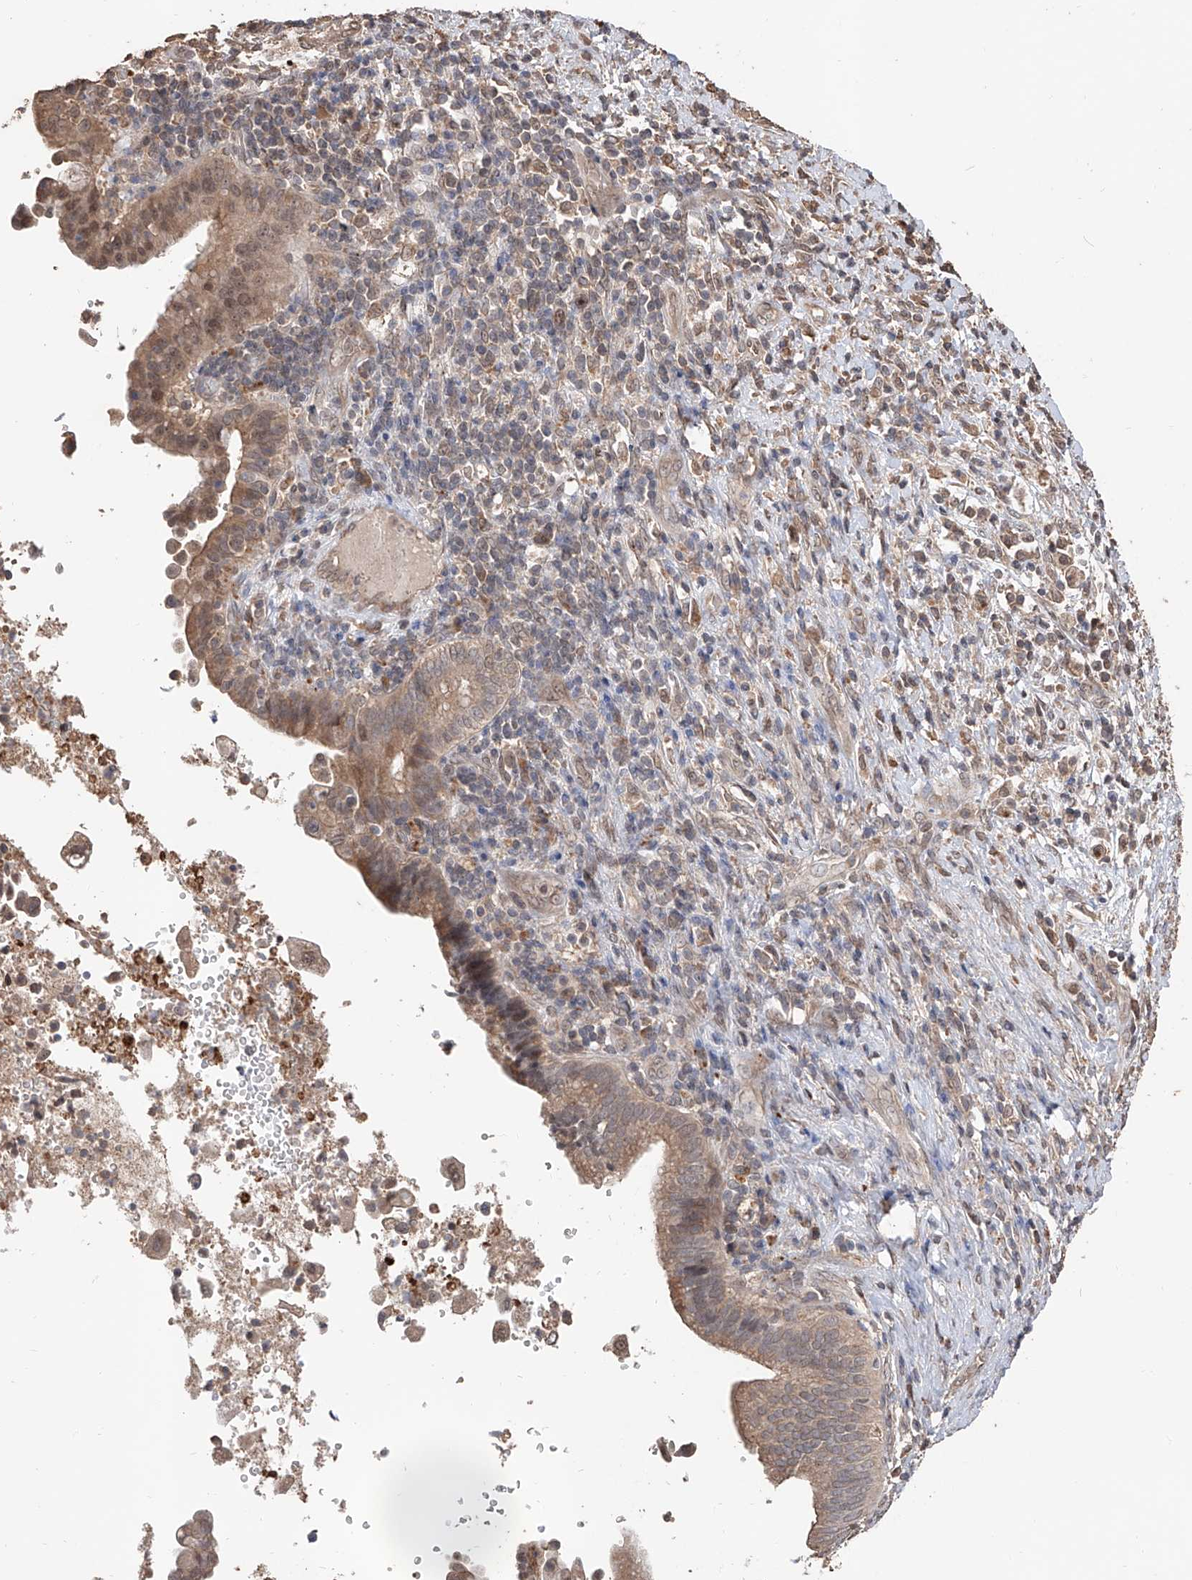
{"staining": {"intensity": "moderate", "quantity": ">75%", "location": "cytoplasmic/membranous,nuclear"}, "tissue": "liver cancer", "cell_type": "Tumor cells", "image_type": "cancer", "snomed": [{"axis": "morphology", "description": "Cholangiocarcinoma"}, {"axis": "topography", "description": "Liver"}], "caption": "Immunohistochemical staining of liver cholangiocarcinoma exhibits medium levels of moderate cytoplasmic/membranous and nuclear protein positivity in approximately >75% of tumor cells. (DAB = brown stain, brightfield microscopy at high magnification).", "gene": "FAM135A", "patient": {"sex": "female", "age": 54}}